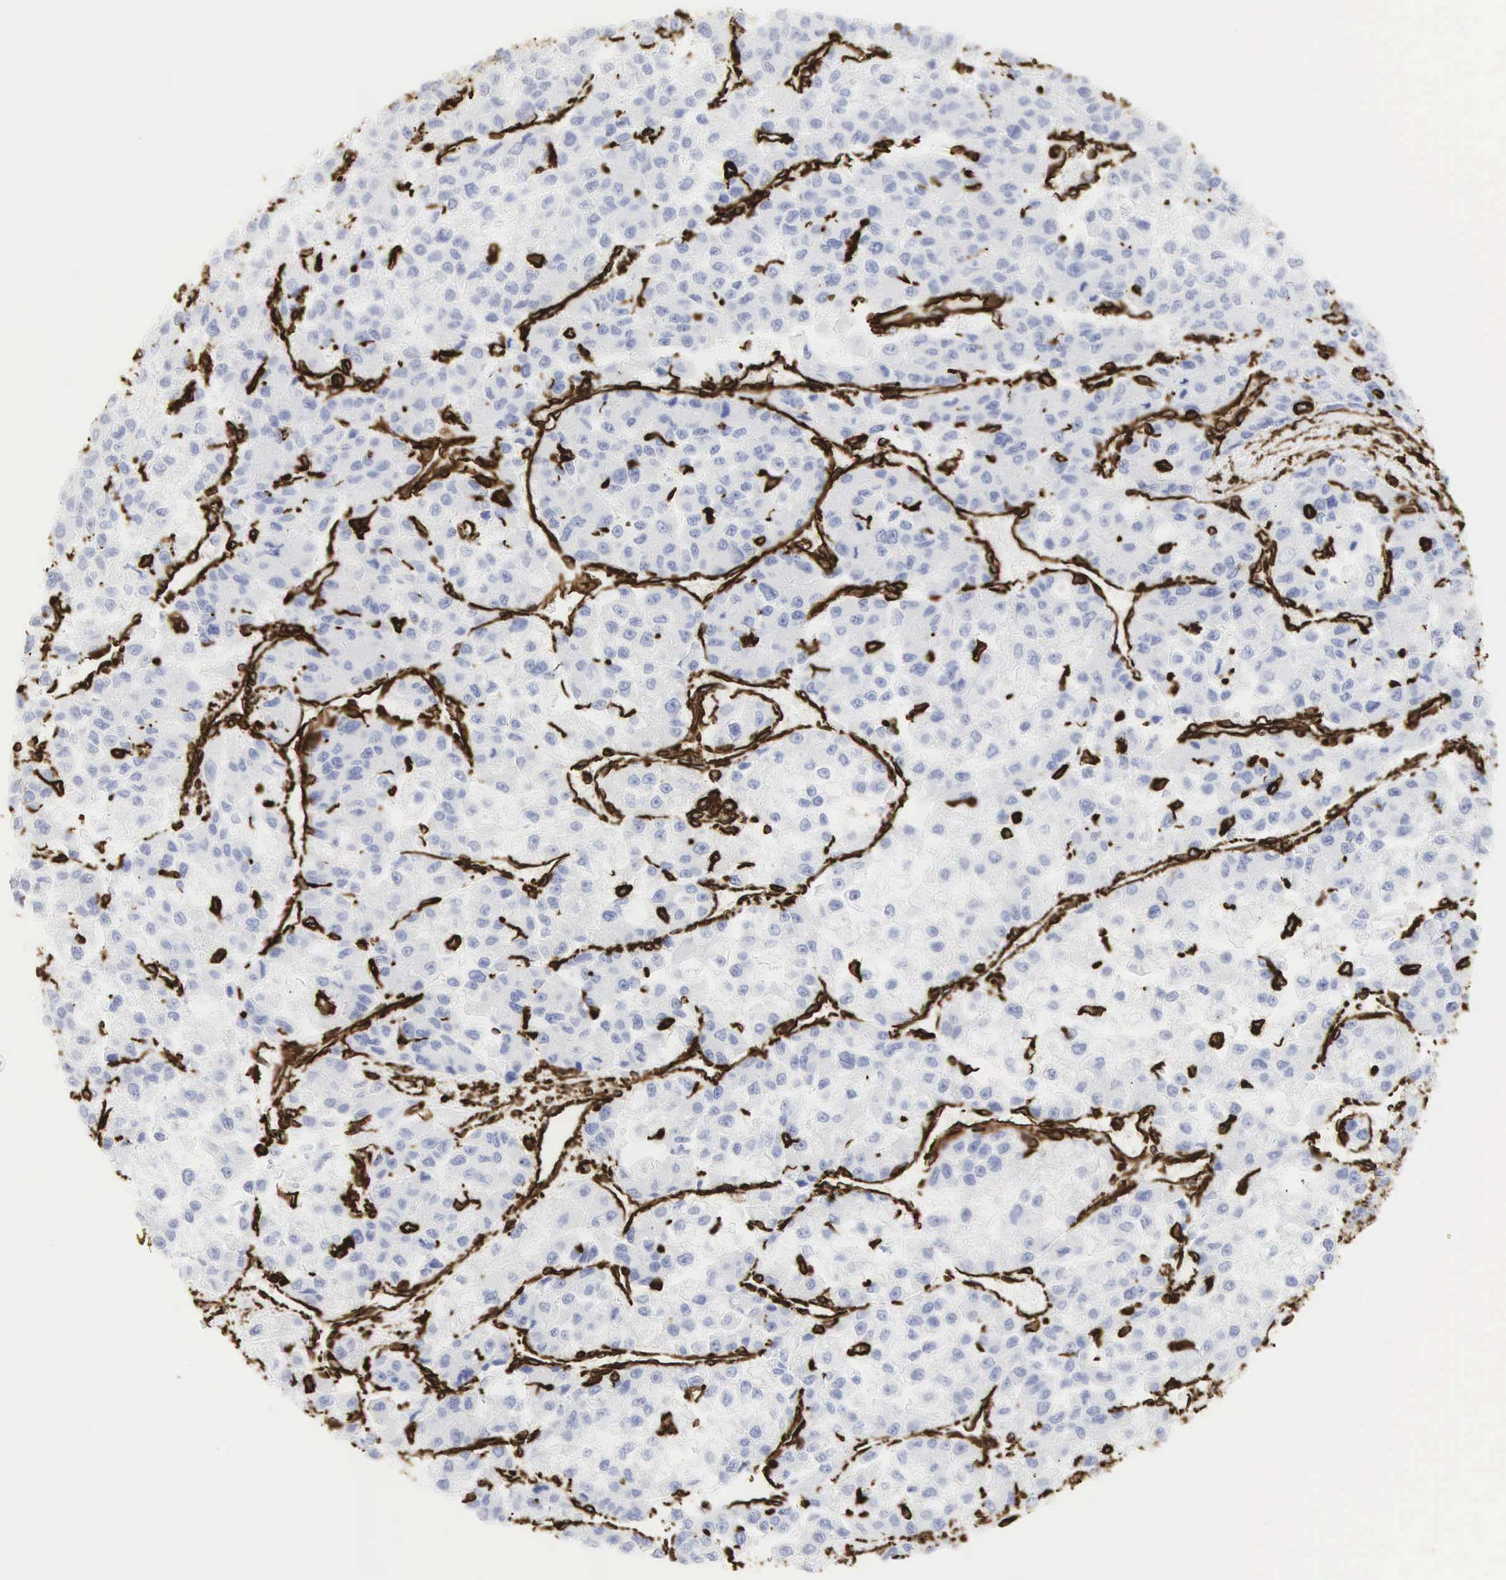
{"staining": {"intensity": "strong", "quantity": "<25%", "location": "cytoplasmic/membranous"}, "tissue": "liver cancer", "cell_type": "Tumor cells", "image_type": "cancer", "snomed": [{"axis": "morphology", "description": "Carcinoma, Hepatocellular, NOS"}, {"axis": "topography", "description": "Liver"}], "caption": "High-magnification brightfield microscopy of hepatocellular carcinoma (liver) stained with DAB (3,3'-diaminobenzidine) (brown) and counterstained with hematoxylin (blue). tumor cells exhibit strong cytoplasmic/membranous staining is present in about<25% of cells. The staining was performed using DAB to visualize the protein expression in brown, while the nuclei were stained in blue with hematoxylin (Magnification: 20x).", "gene": "VIM", "patient": {"sex": "female", "age": 66}}